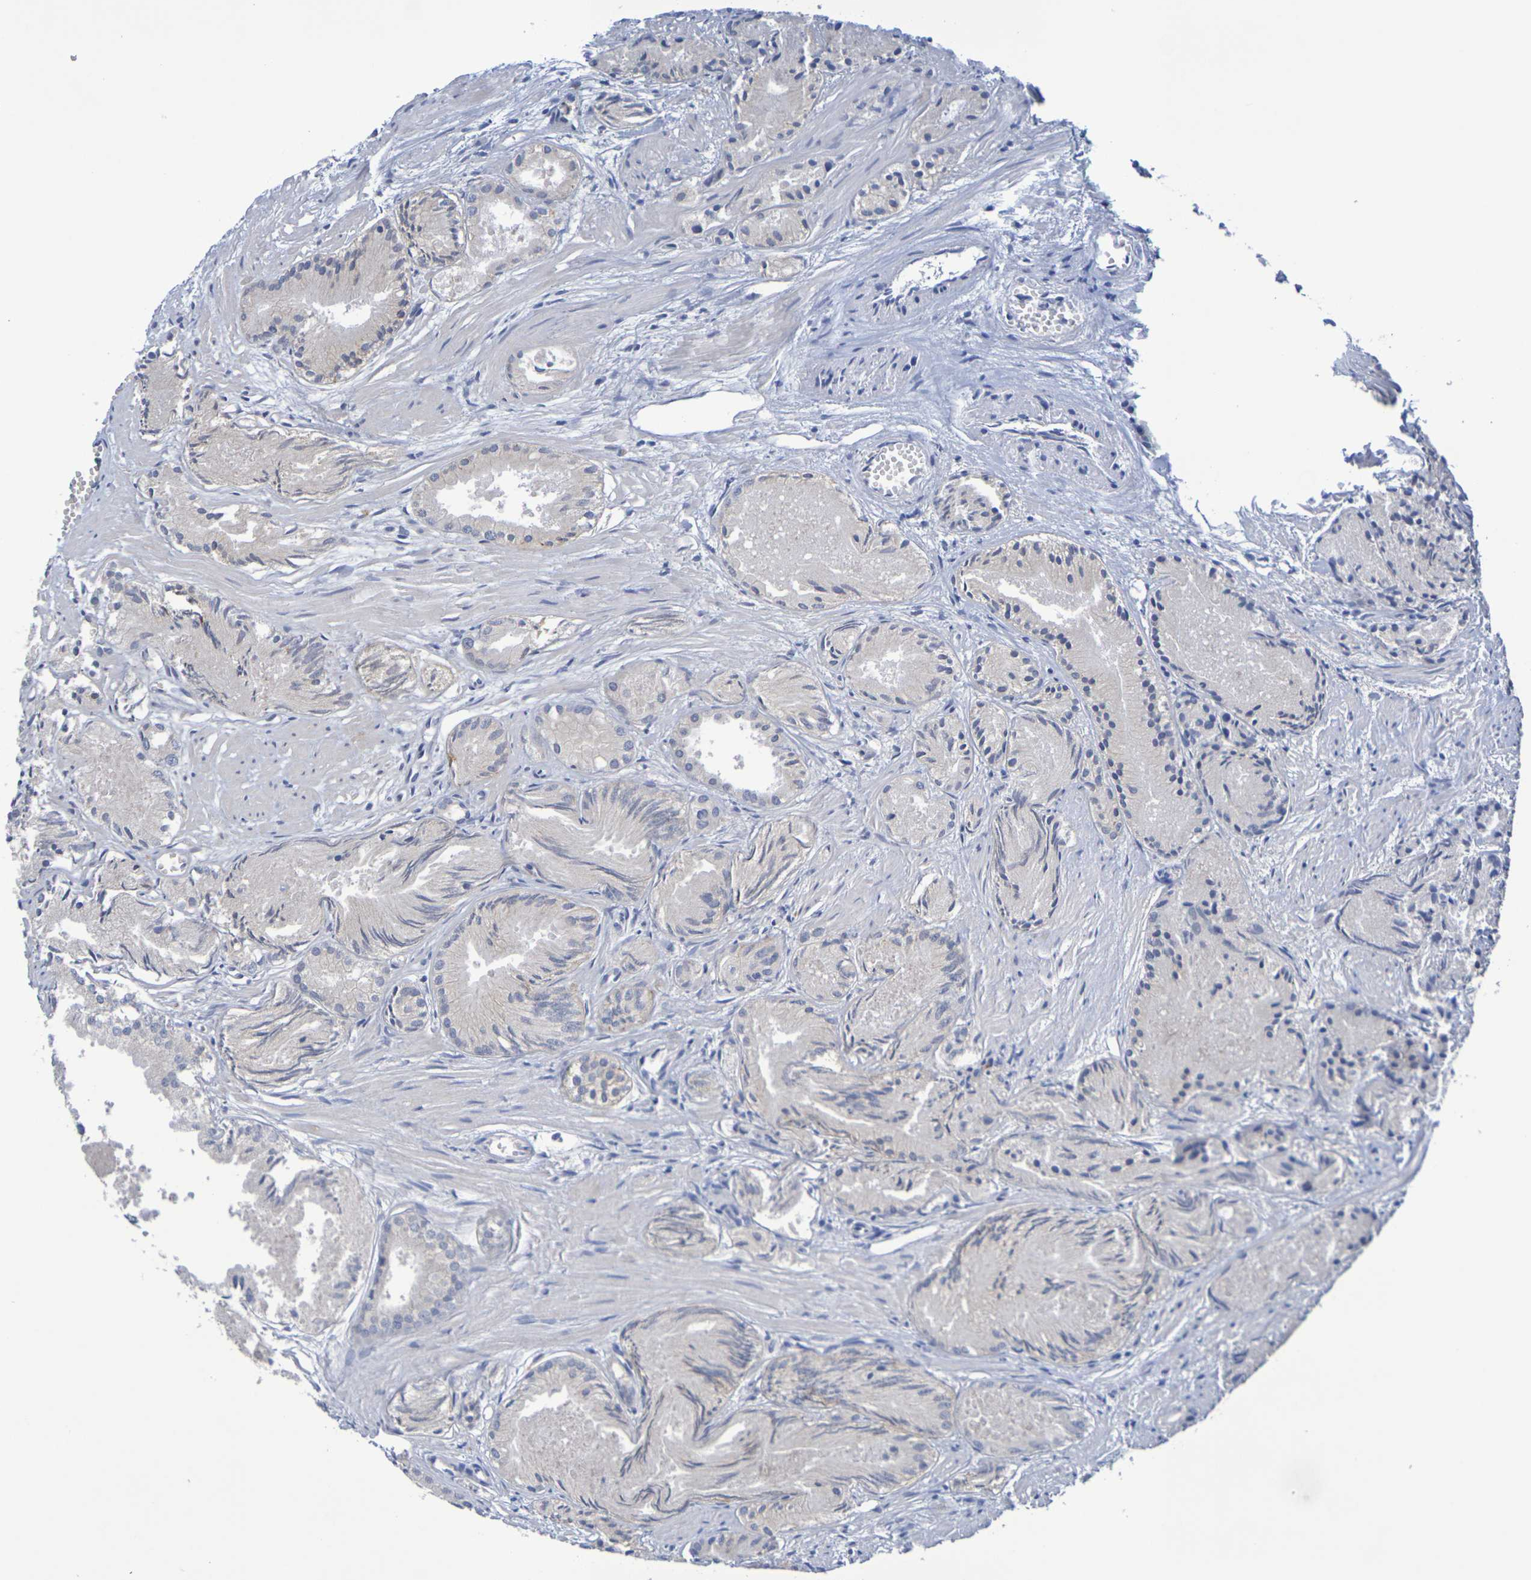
{"staining": {"intensity": "negative", "quantity": "none", "location": "none"}, "tissue": "prostate cancer", "cell_type": "Tumor cells", "image_type": "cancer", "snomed": [{"axis": "morphology", "description": "Adenocarcinoma, Low grade"}, {"axis": "topography", "description": "Prostate"}], "caption": "Micrograph shows no significant protein staining in tumor cells of prostate low-grade adenocarcinoma.", "gene": "SDC4", "patient": {"sex": "male", "age": 72}}